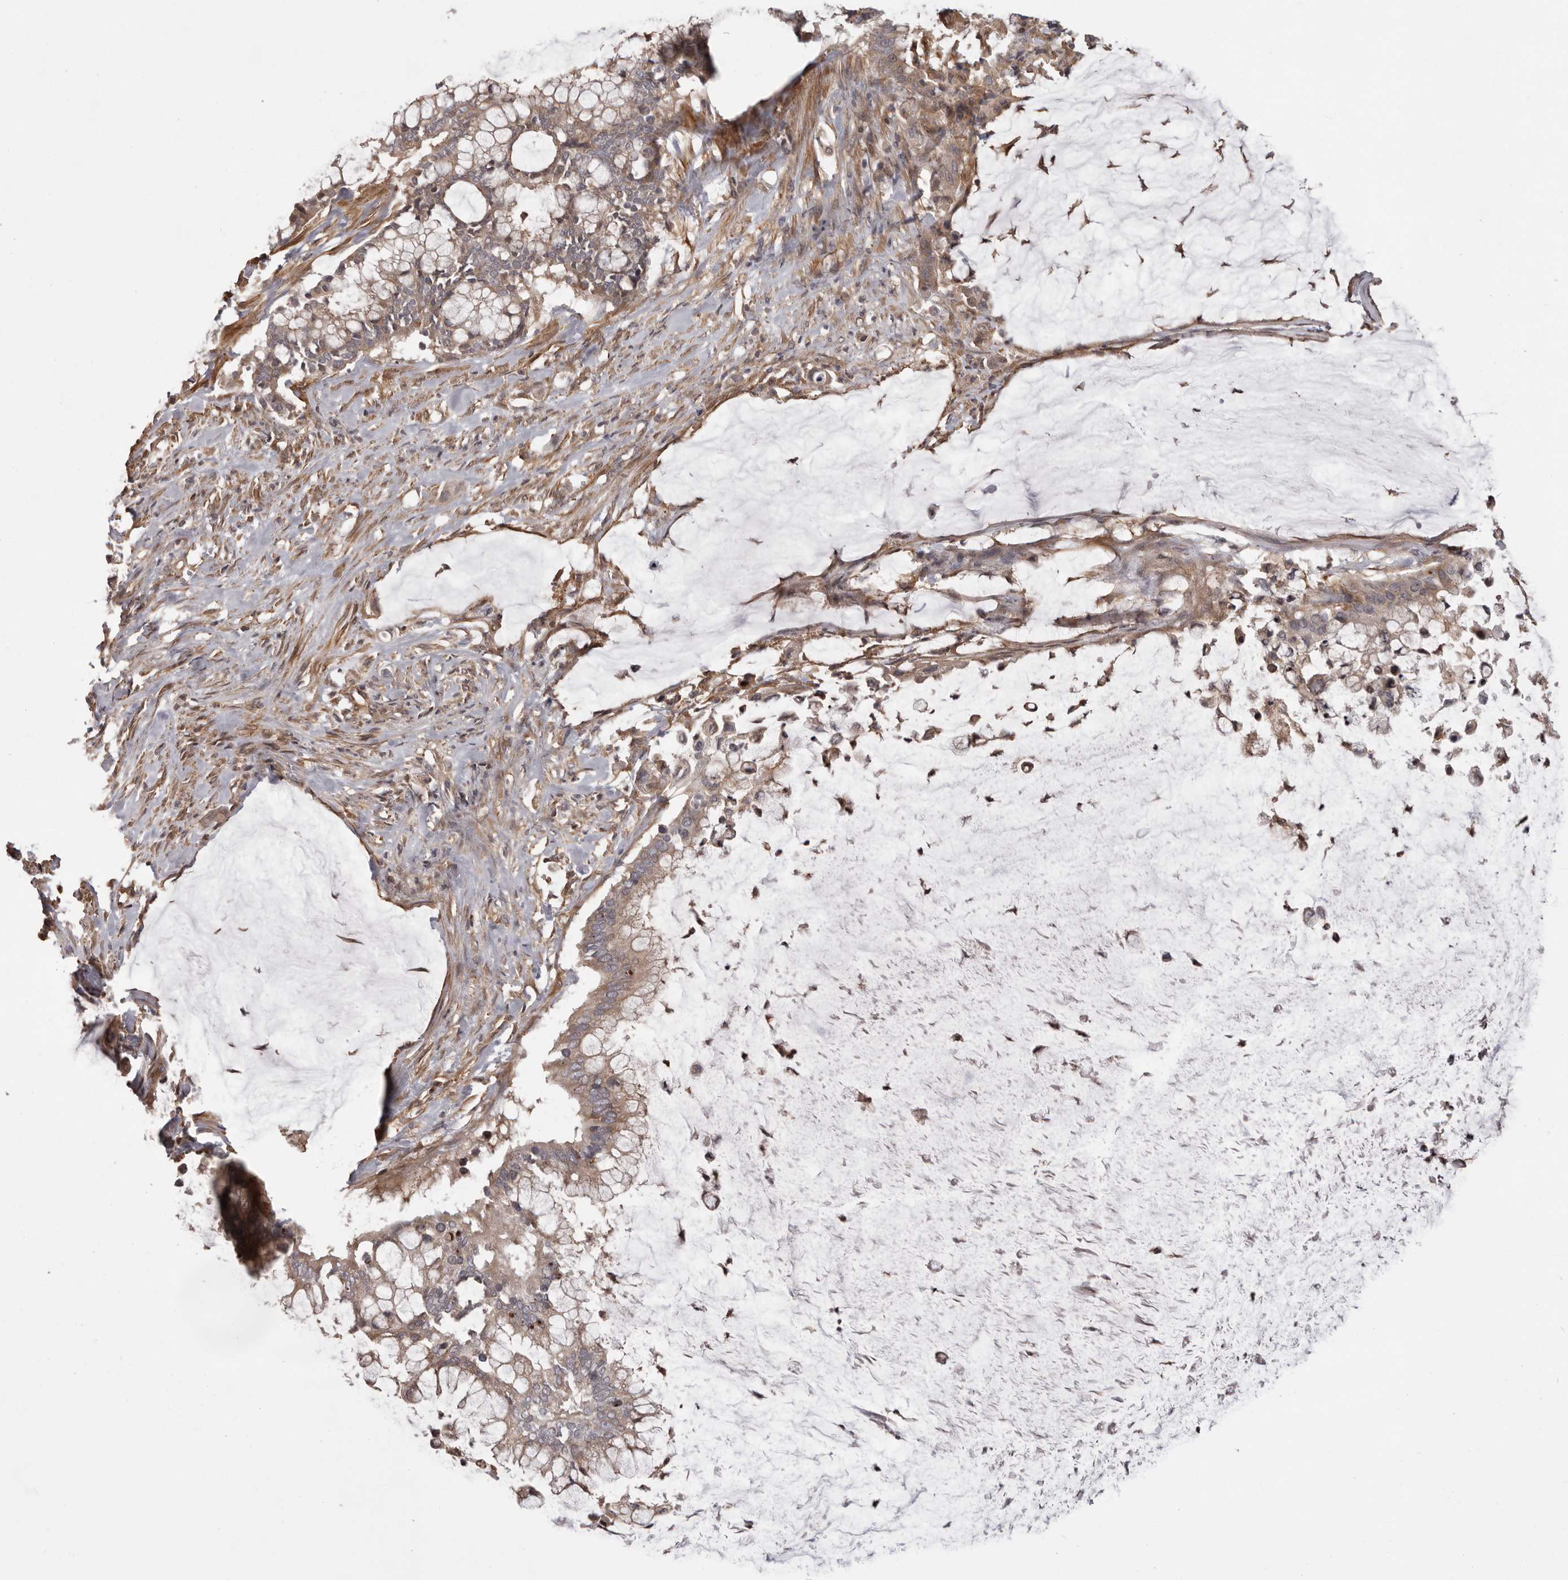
{"staining": {"intensity": "moderate", "quantity": ">75%", "location": "cytoplasmic/membranous"}, "tissue": "pancreatic cancer", "cell_type": "Tumor cells", "image_type": "cancer", "snomed": [{"axis": "morphology", "description": "Adenocarcinoma, NOS"}, {"axis": "topography", "description": "Pancreas"}], "caption": "Pancreatic adenocarcinoma stained for a protein reveals moderate cytoplasmic/membranous positivity in tumor cells.", "gene": "NFKBIA", "patient": {"sex": "male", "age": 41}}